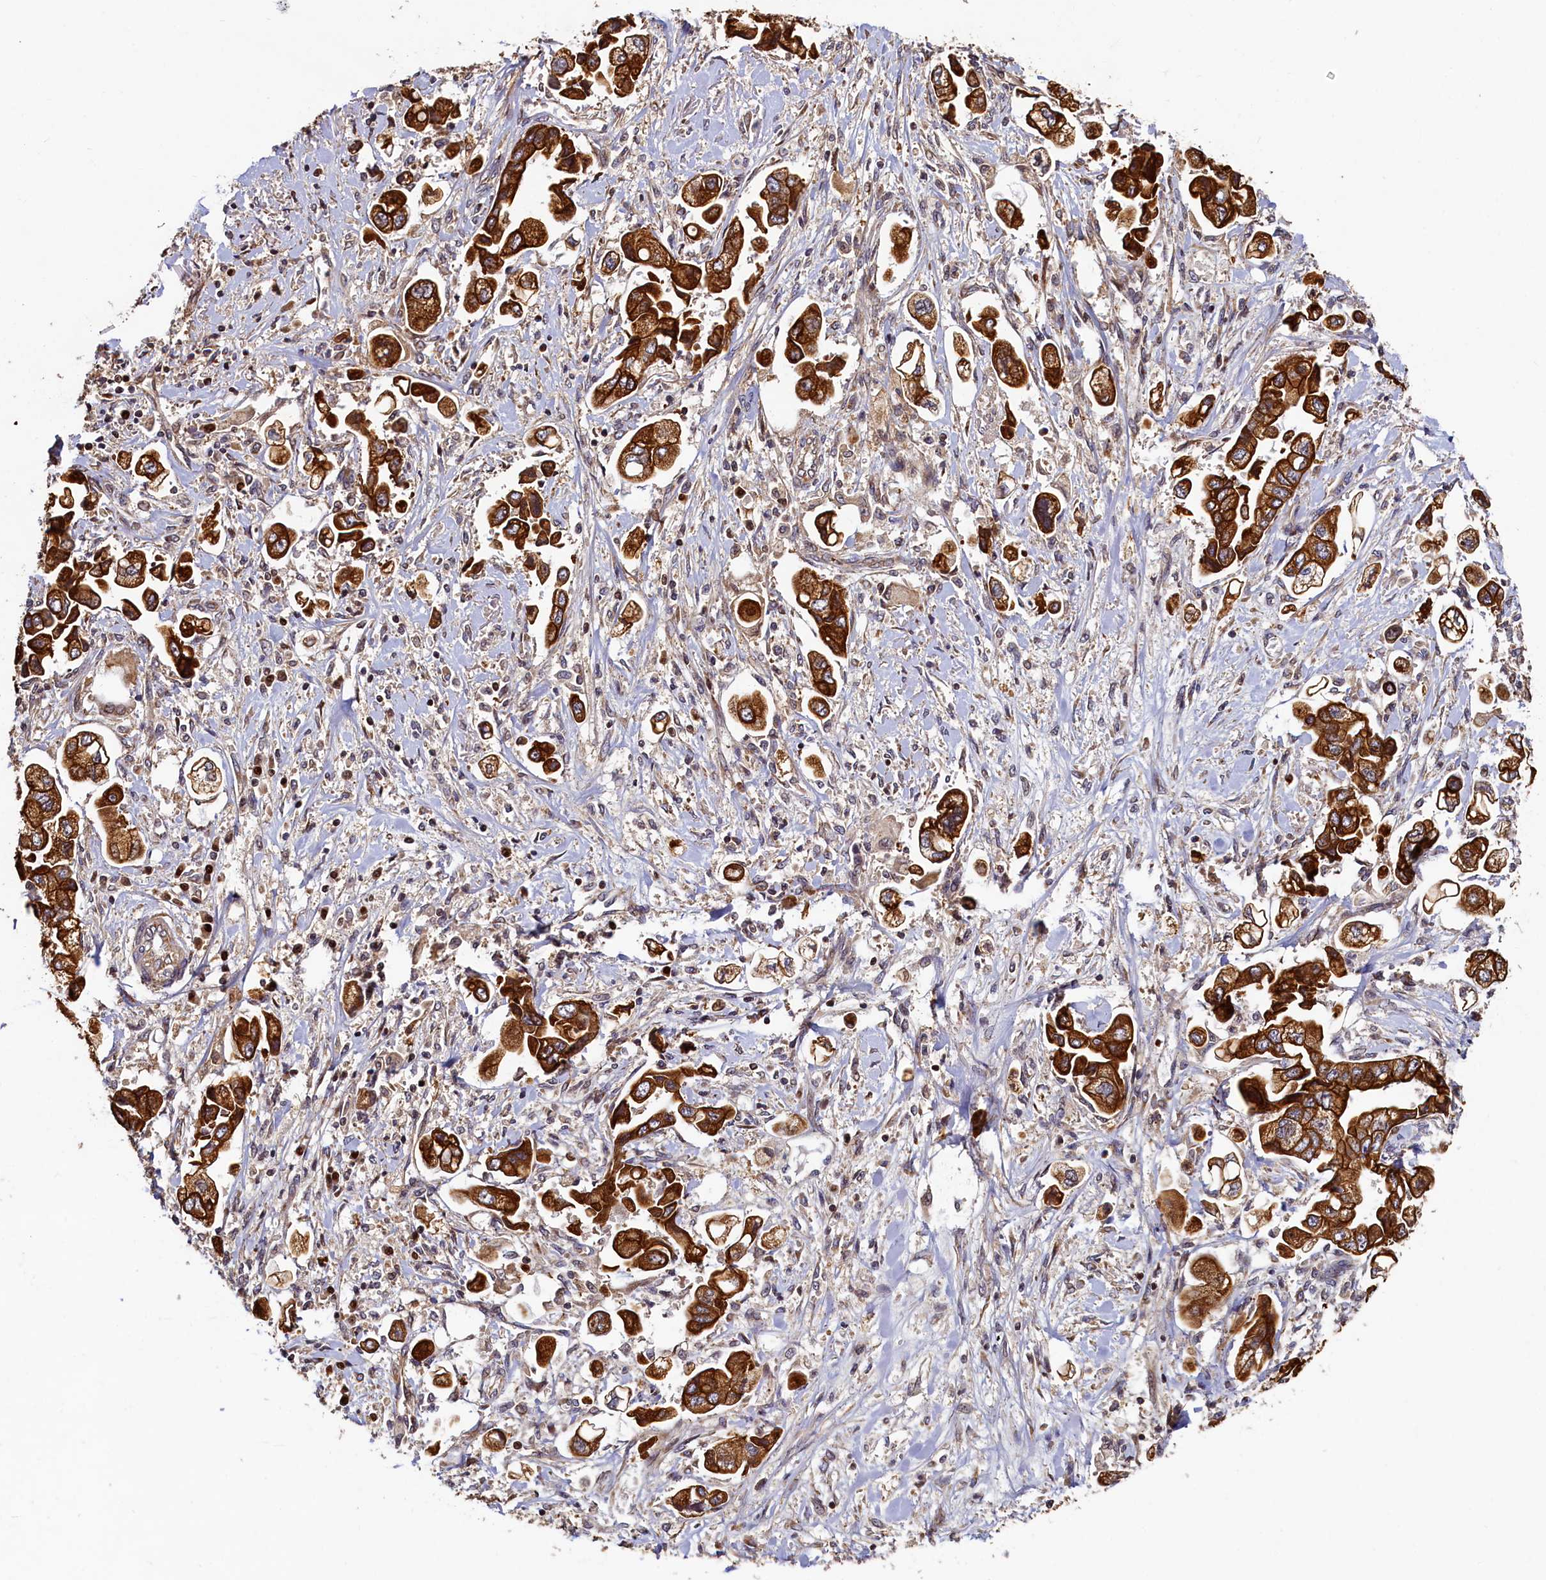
{"staining": {"intensity": "strong", "quantity": ">75%", "location": "cytoplasmic/membranous"}, "tissue": "stomach cancer", "cell_type": "Tumor cells", "image_type": "cancer", "snomed": [{"axis": "morphology", "description": "Adenocarcinoma, NOS"}, {"axis": "topography", "description": "Stomach"}], "caption": "IHC image of neoplastic tissue: stomach cancer stained using immunohistochemistry (IHC) demonstrates high levels of strong protein expression localized specifically in the cytoplasmic/membranous of tumor cells, appearing as a cytoplasmic/membranous brown color.", "gene": "NCKAP5L", "patient": {"sex": "male", "age": 62}}